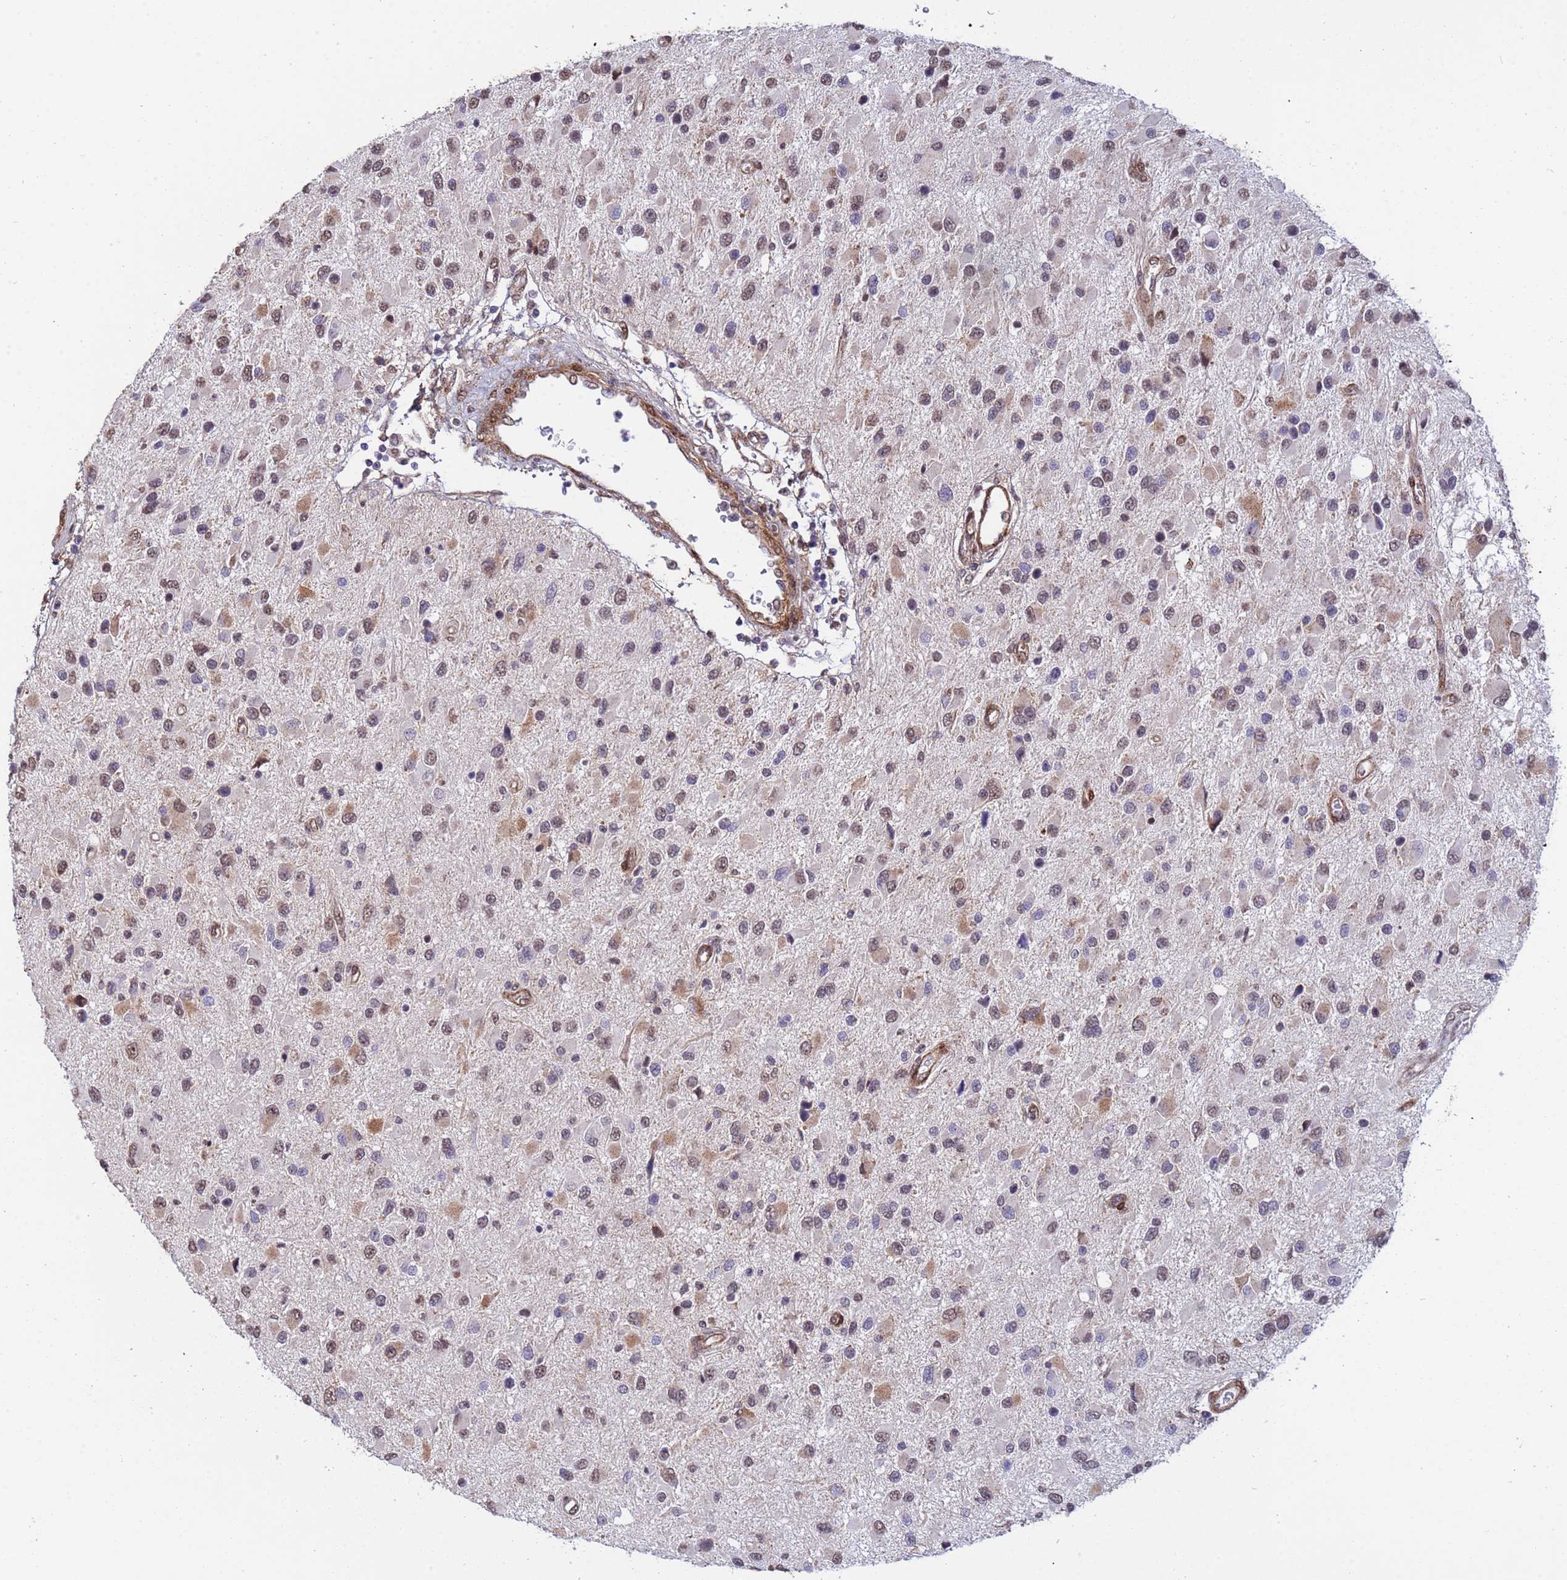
{"staining": {"intensity": "weak", "quantity": ">75%", "location": "nuclear"}, "tissue": "glioma", "cell_type": "Tumor cells", "image_type": "cancer", "snomed": [{"axis": "morphology", "description": "Glioma, malignant, High grade"}, {"axis": "topography", "description": "Brain"}], "caption": "Malignant glioma (high-grade) was stained to show a protein in brown. There is low levels of weak nuclear staining in approximately >75% of tumor cells. (DAB (3,3'-diaminobenzidine) = brown stain, brightfield microscopy at high magnification).", "gene": "TRIP6", "patient": {"sex": "male", "age": 53}}